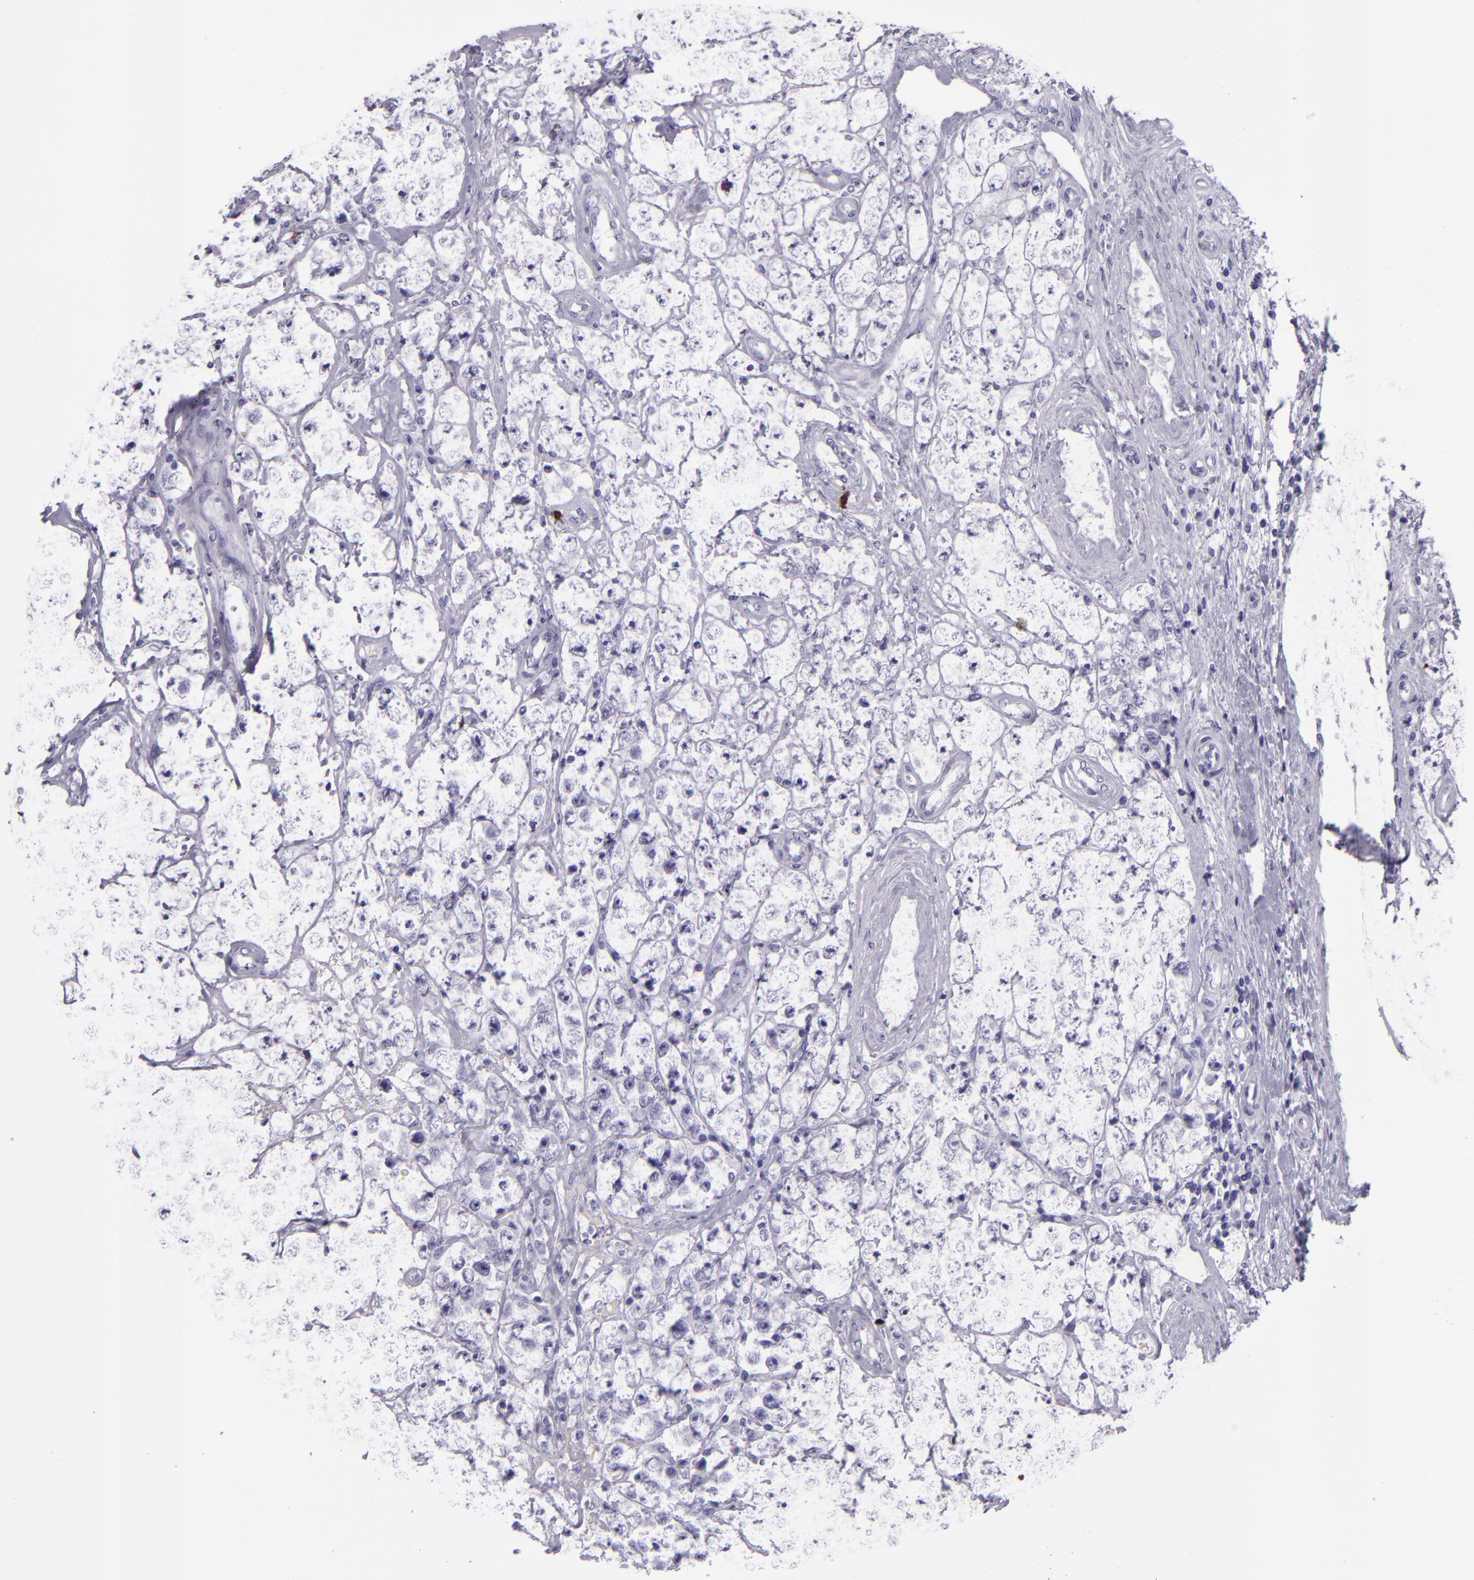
{"staining": {"intensity": "negative", "quantity": "none", "location": "none"}, "tissue": "testis cancer", "cell_type": "Tumor cells", "image_type": "cancer", "snomed": [{"axis": "morphology", "description": "Seminoma, NOS"}, {"axis": "topography", "description": "Testis"}], "caption": "The immunohistochemistry histopathology image has no significant positivity in tumor cells of testis seminoma tissue.", "gene": "CR2", "patient": {"sex": "male", "age": 52}}